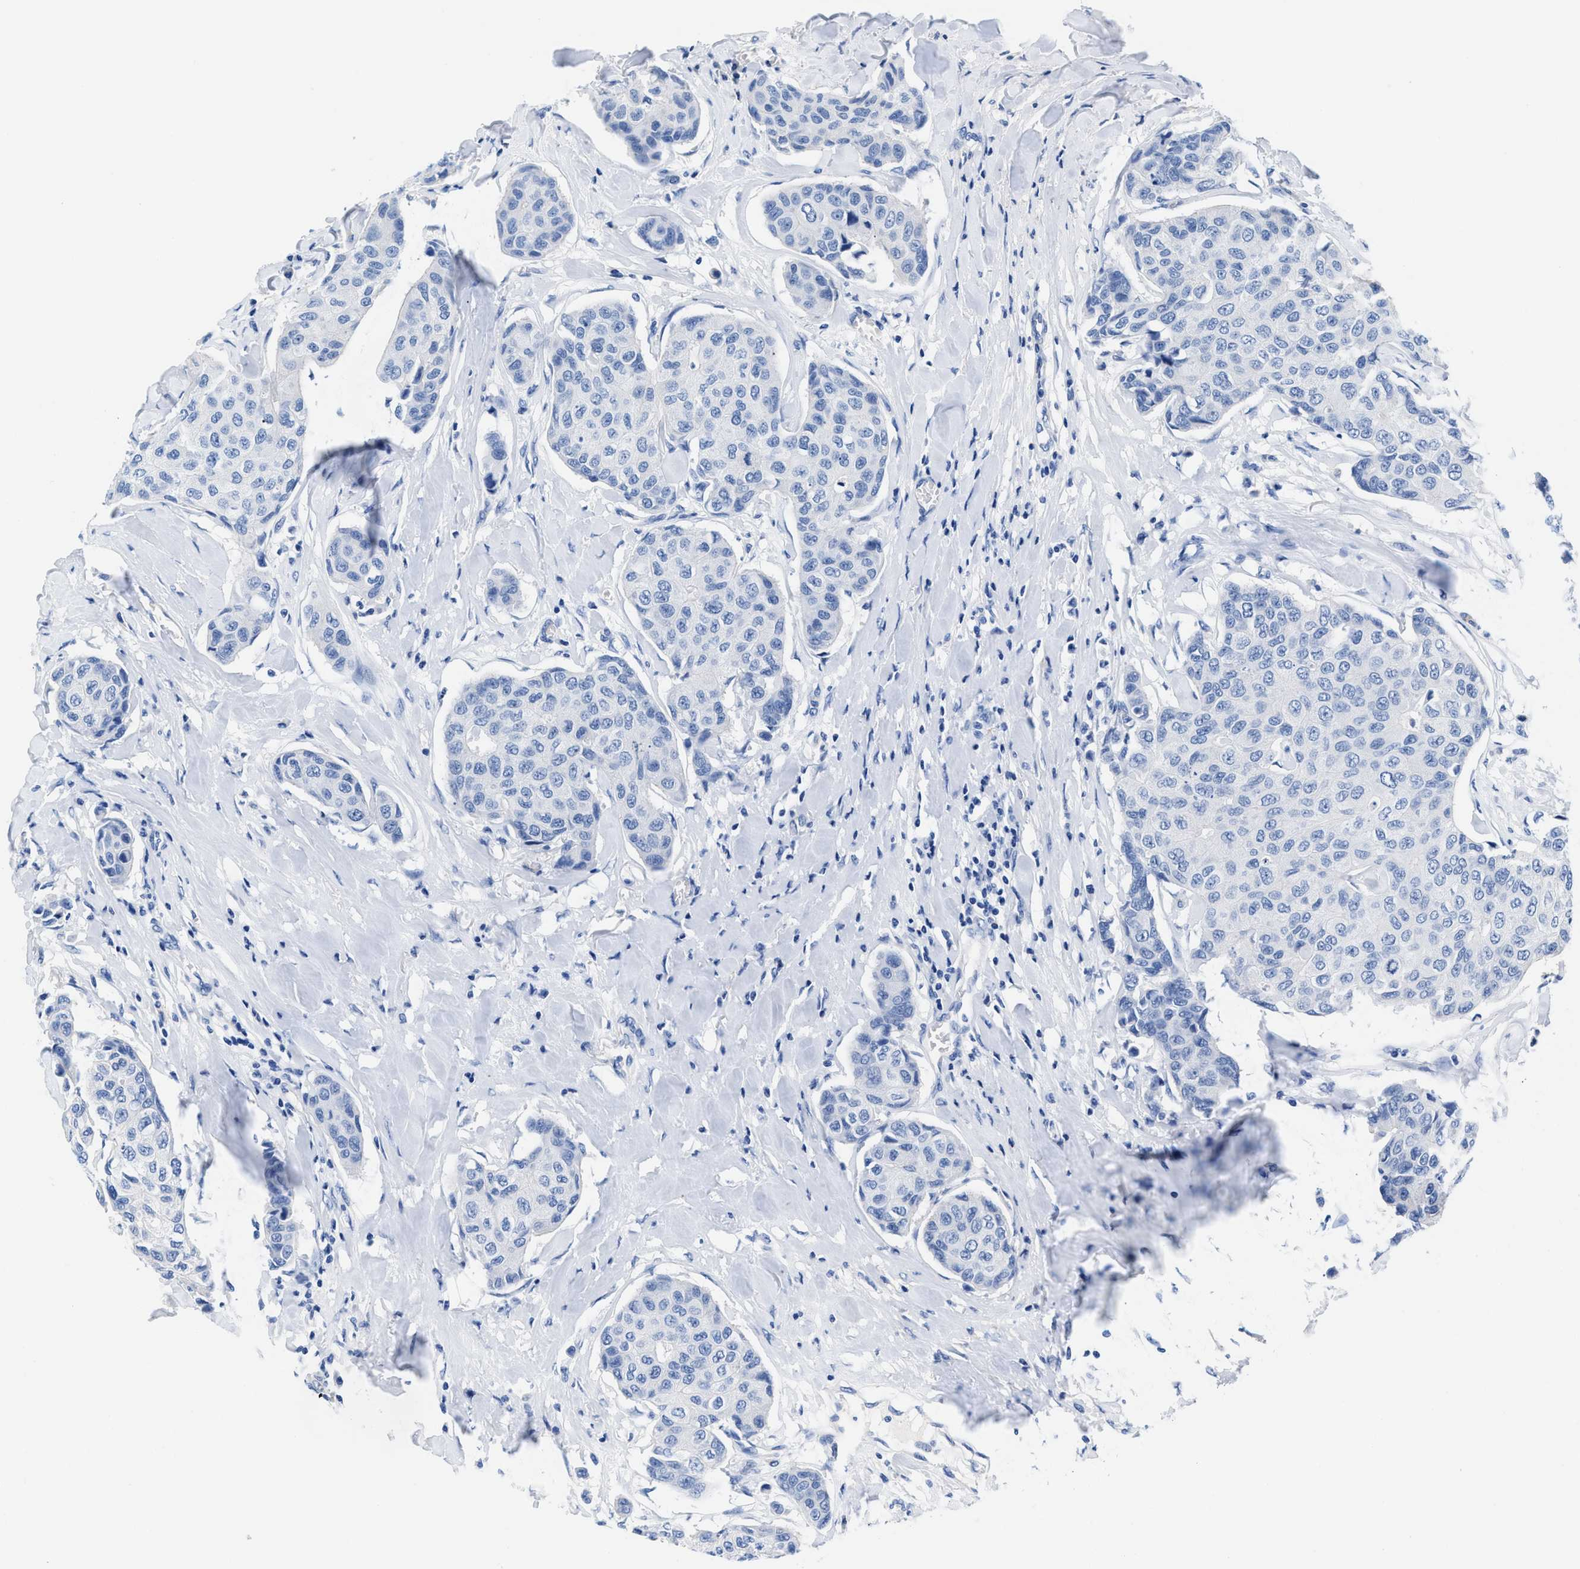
{"staining": {"intensity": "negative", "quantity": "none", "location": "none"}, "tissue": "breast cancer", "cell_type": "Tumor cells", "image_type": "cancer", "snomed": [{"axis": "morphology", "description": "Duct carcinoma"}, {"axis": "topography", "description": "Breast"}], "caption": "Immunohistochemistry (IHC) photomicrograph of neoplastic tissue: breast cancer (invasive ductal carcinoma) stained with DAB (3,3'-diaminobenzidine) shows no significant protein expression in tumor cells. (DAB (3,3'-diaminobenzidine) immunohistochemistry (IHC), high magnification).", "gene": "SLFN13", "patient": {"sex": "female", "age": 80}}